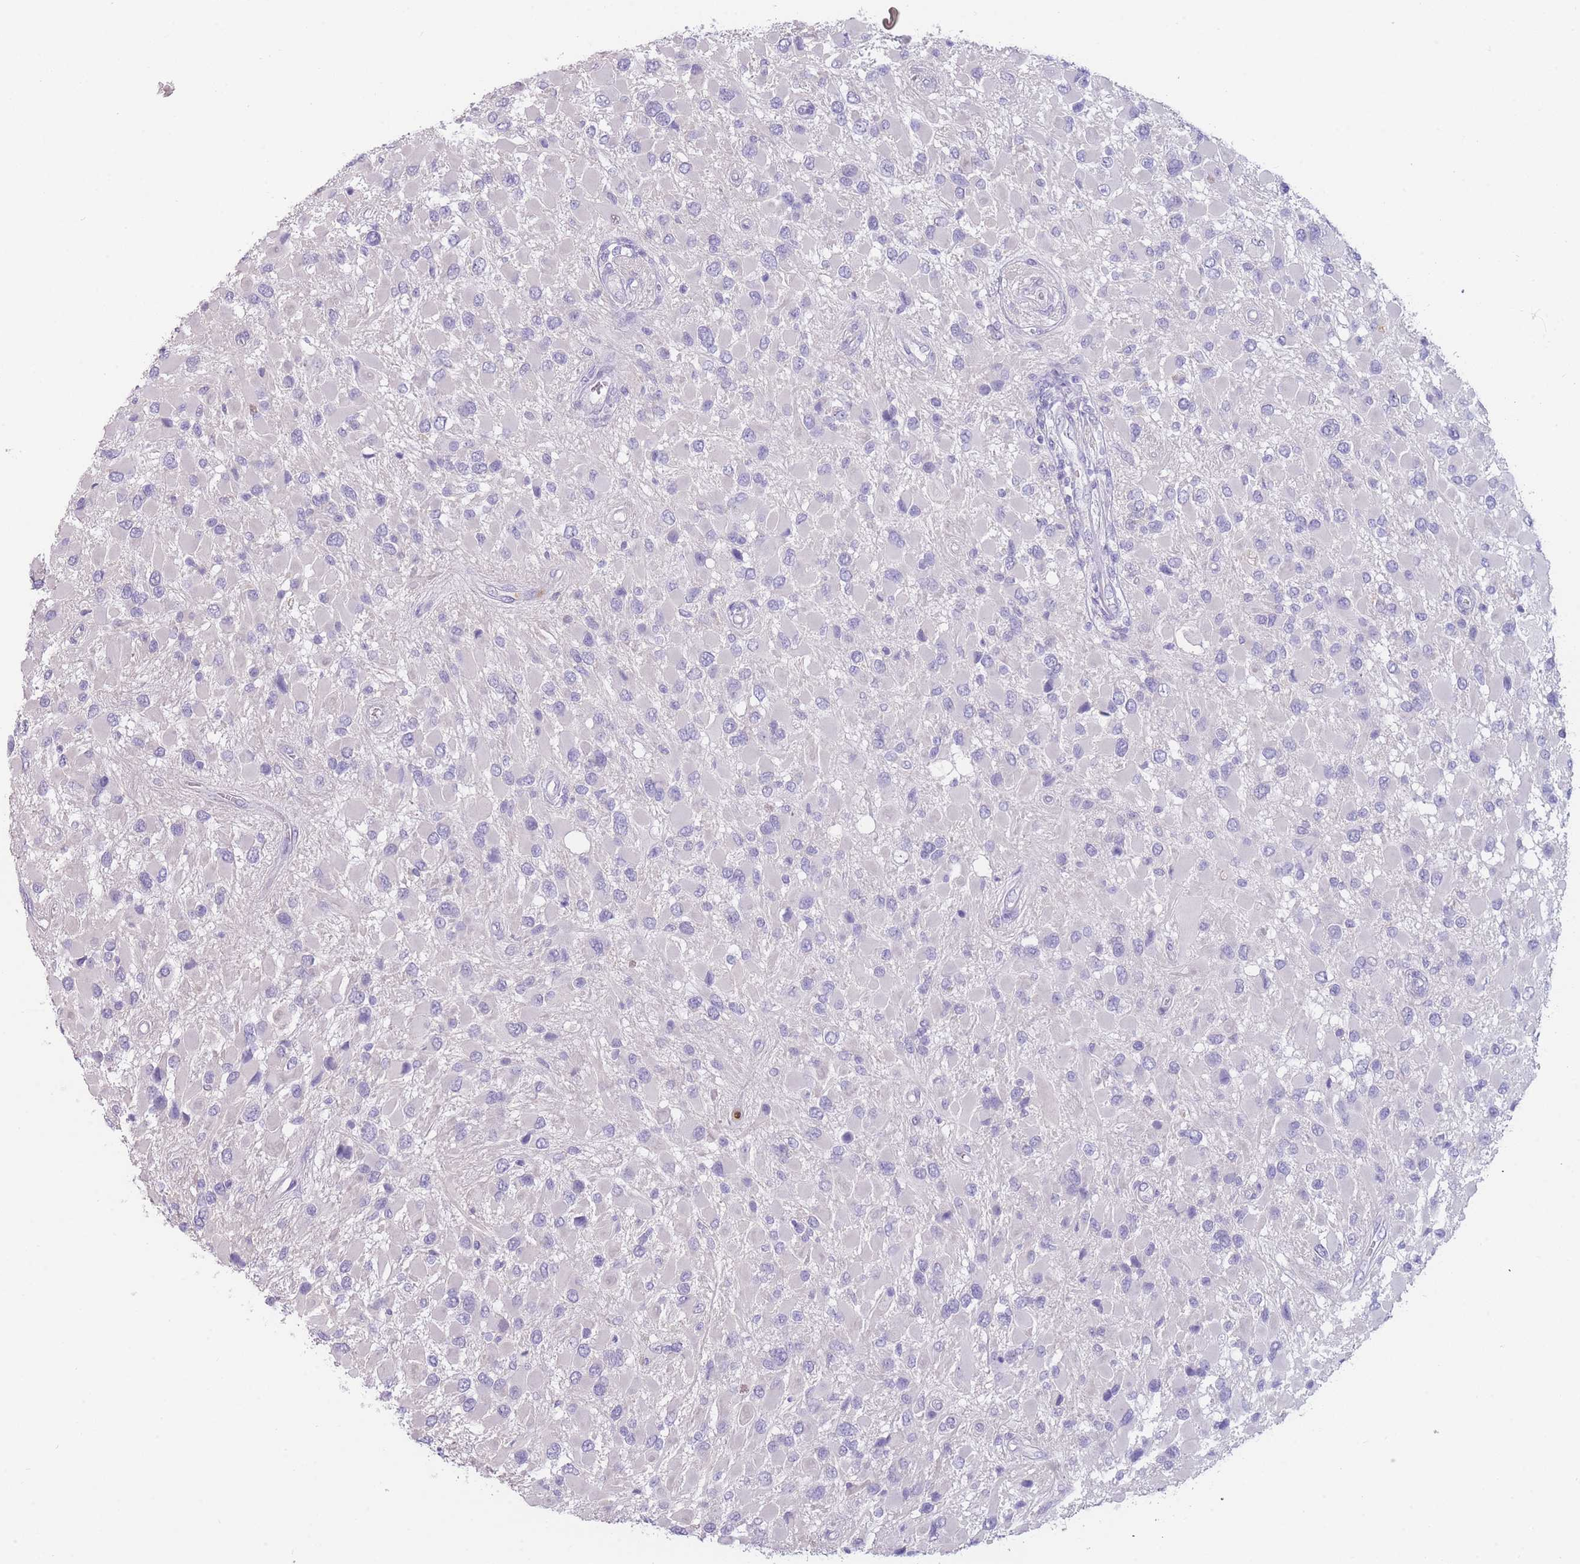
{"staining": {"intensity": "negative", "quantity": "none", "location": "none"}, "tissue": "glioma", "cell_type": "Tumor cells", "image_type": "cancer", "snomed": [{"axis": "morphology", "description": "Glioma, malignant, High grade"}, {"axis": "topography", "description": "Brain"}], "caption": "There is no significant expression in tumor cells of glioma.", "gene": "ZNF627", "patient": {"sex": "male", "age": 53}}